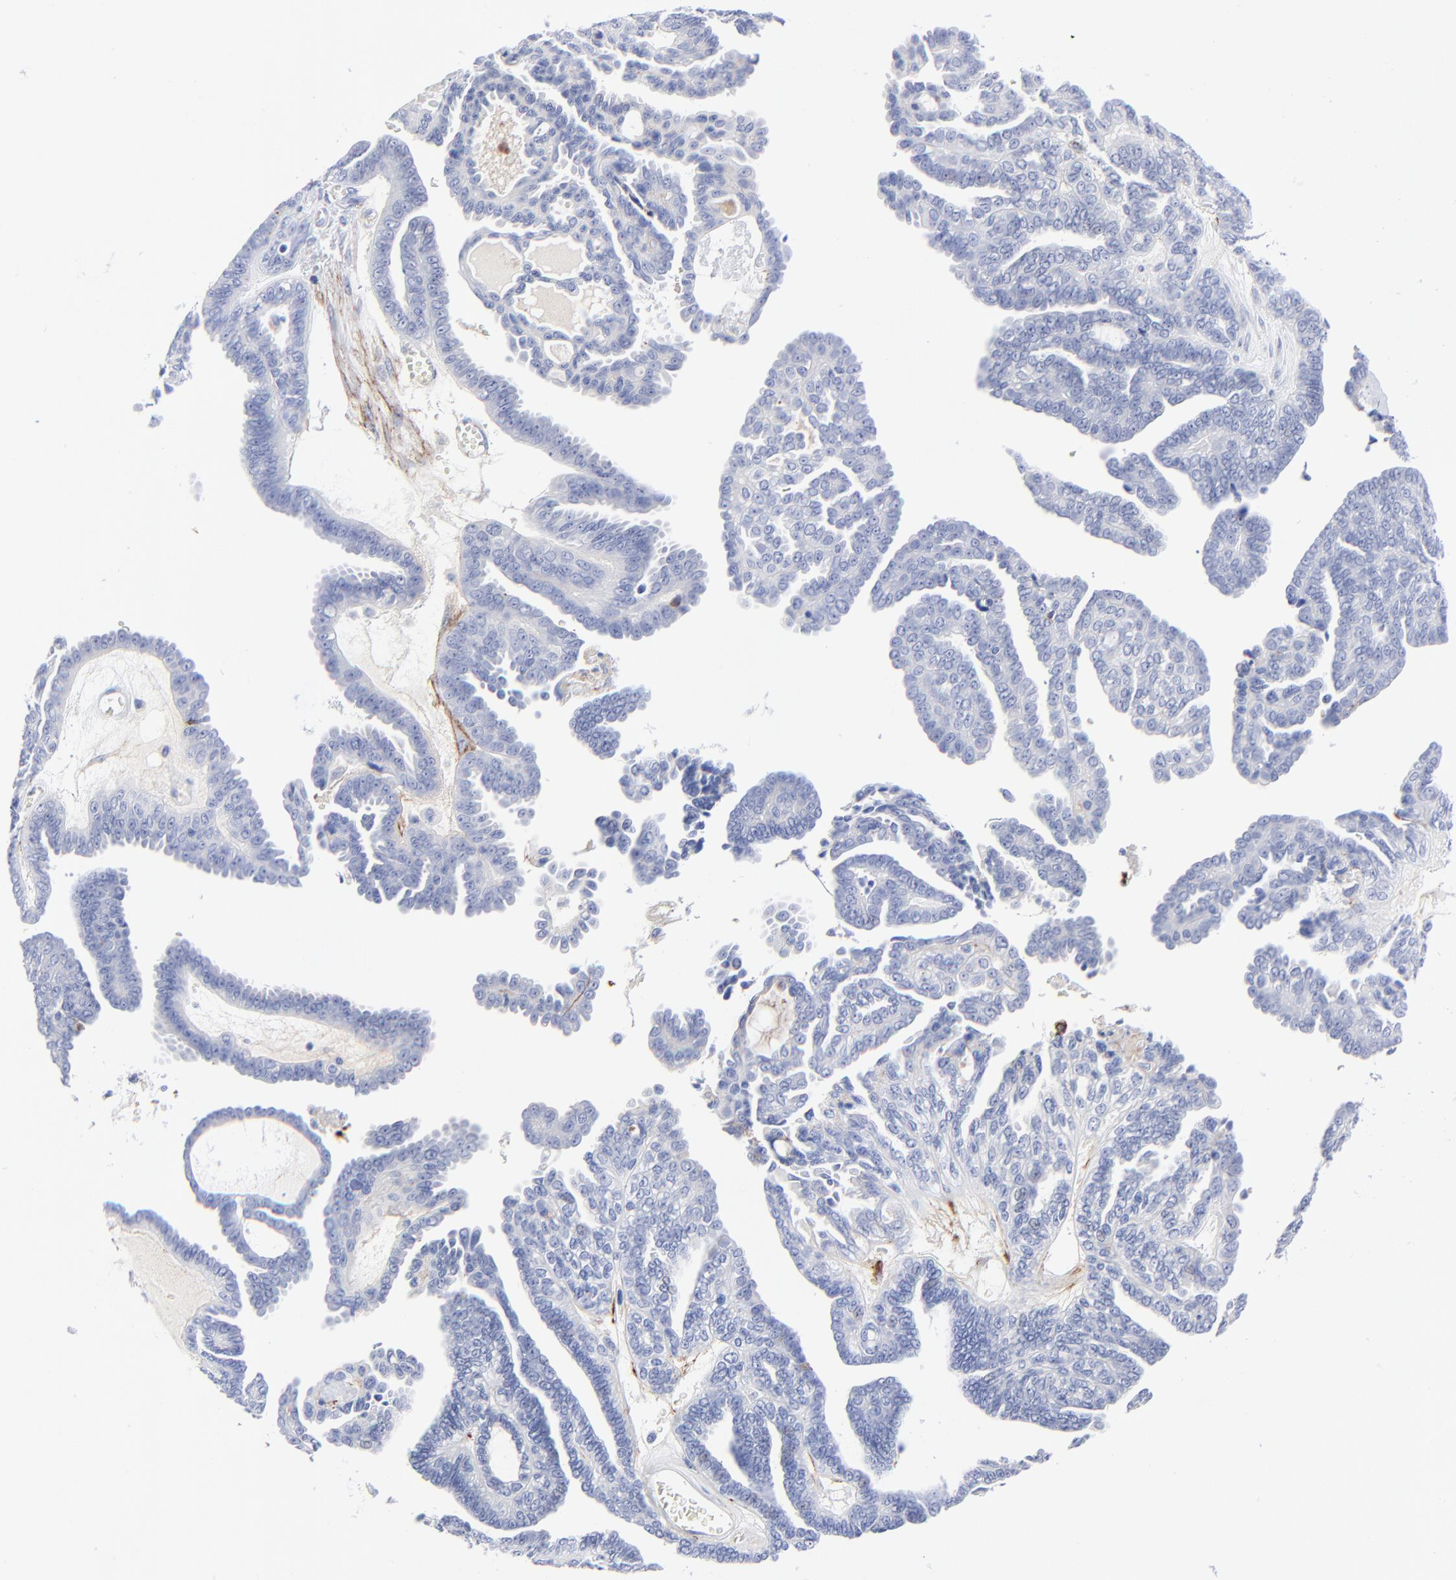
{"staining": {"intensity": "negative", "quantity": "none", "location": "none"}, "tissue": "ovarian cancer", "cell_type": "Tumor cells", "image_type": "cancer", "snomed": [{"axis": "morphology", "description": "Cystadenocarcinoma, serous, NOS"}, {"axis": "topography", "description": "Ovary"}], "caption": "Photomicrograph shows no protein staining in tumor cells of serous cystadenocarcinoma (ovarian) tissue.", "gene": "FBLN2", "patient": {"sex": "female", "age": 71}}